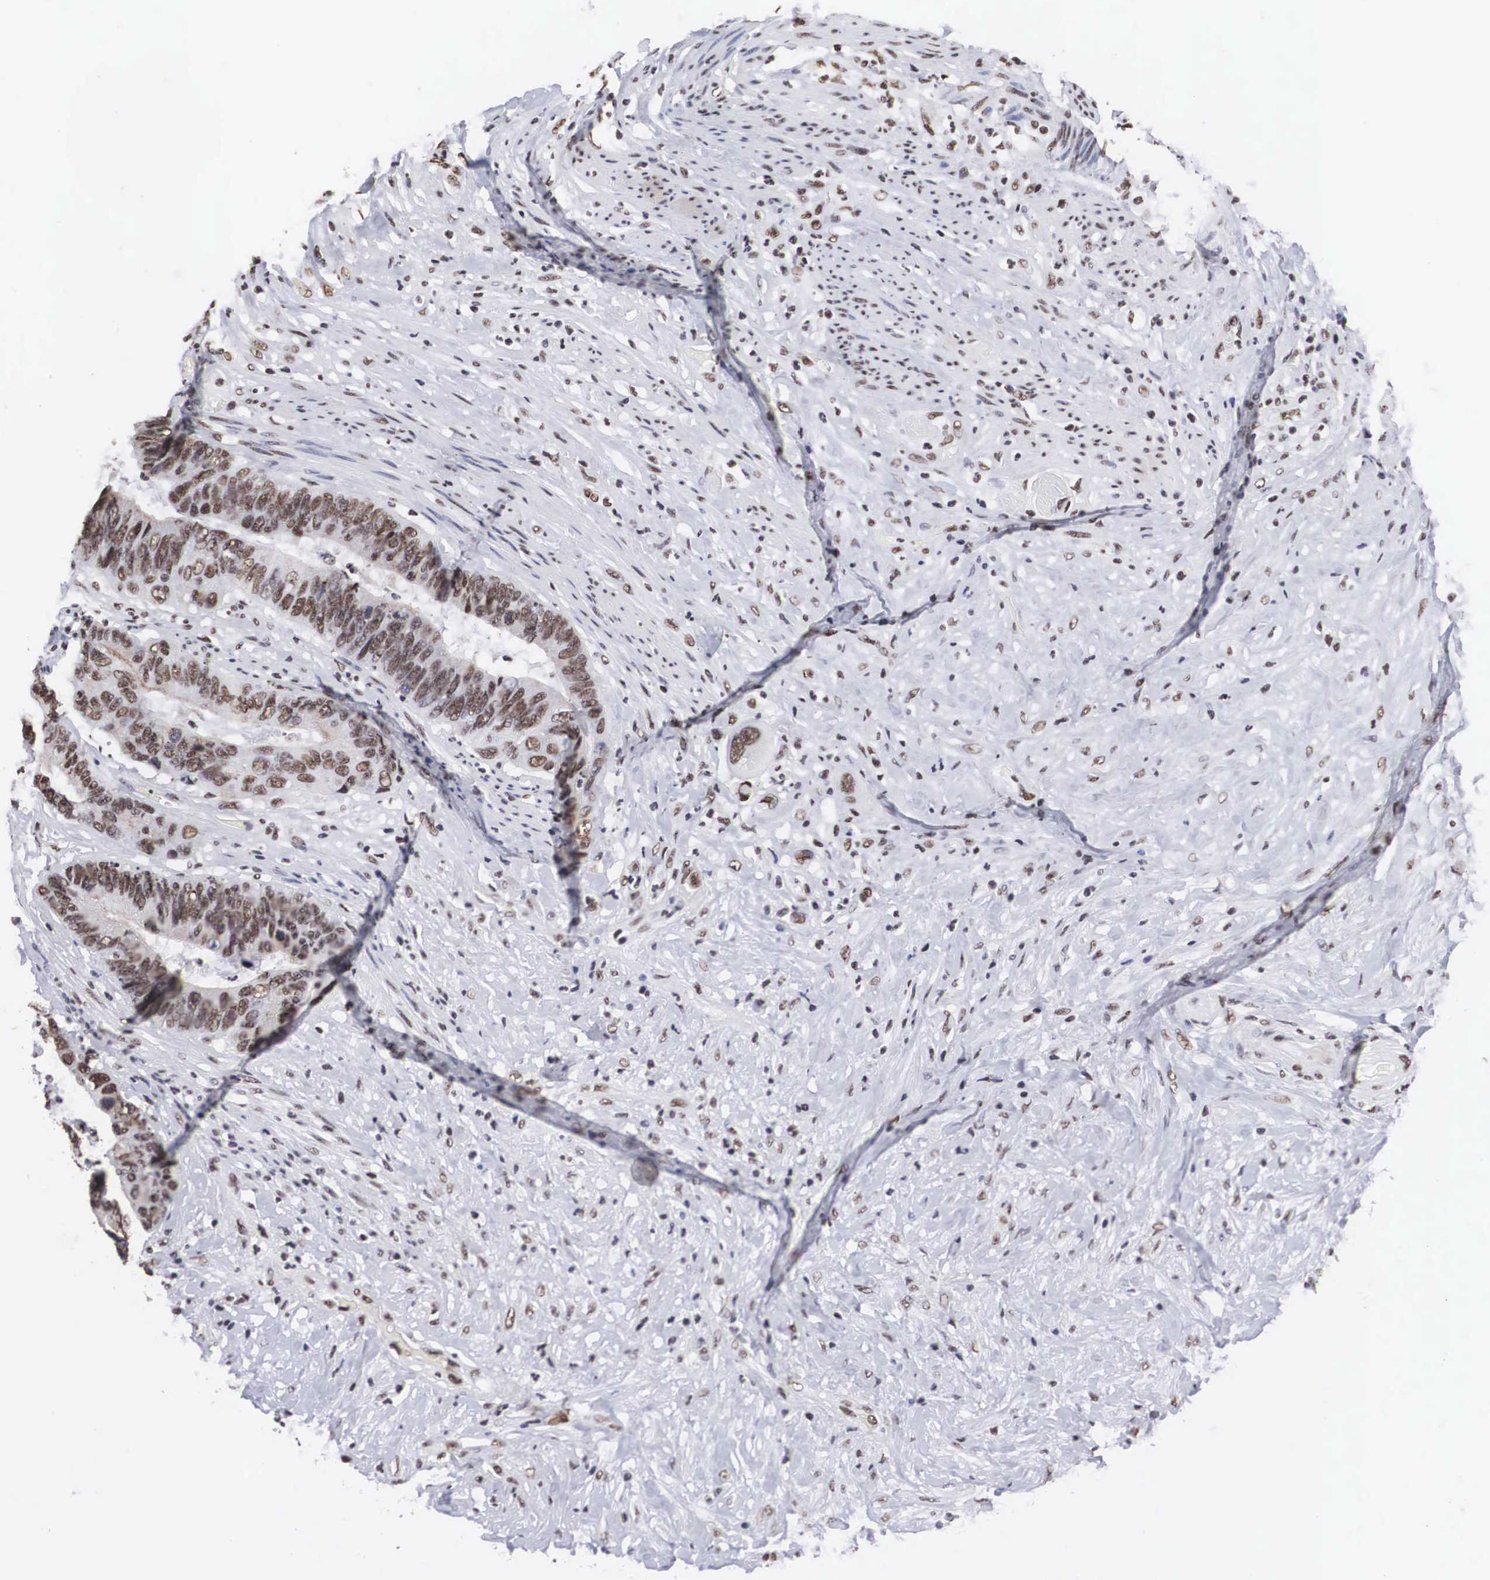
{"staining": {"intensity": "moderate", "quantity": ">75%", "location": "nuclear"}, "tissue": "colorectal cancer", "cell_type": "Tumor cells", "image_type": "cancer", "snomed": [{"axis": "morphology", "description": "Adenocarcinoma, NOS"}, {"axis": "topography", "description": "Rectum"}], "caption": "Moderate nuclear protein expression is present in about >75% of tumor cells in colorectal adenocarcinoma.", "gene": "ACIN1", "patient": {"sex": "female", "age": 65}}